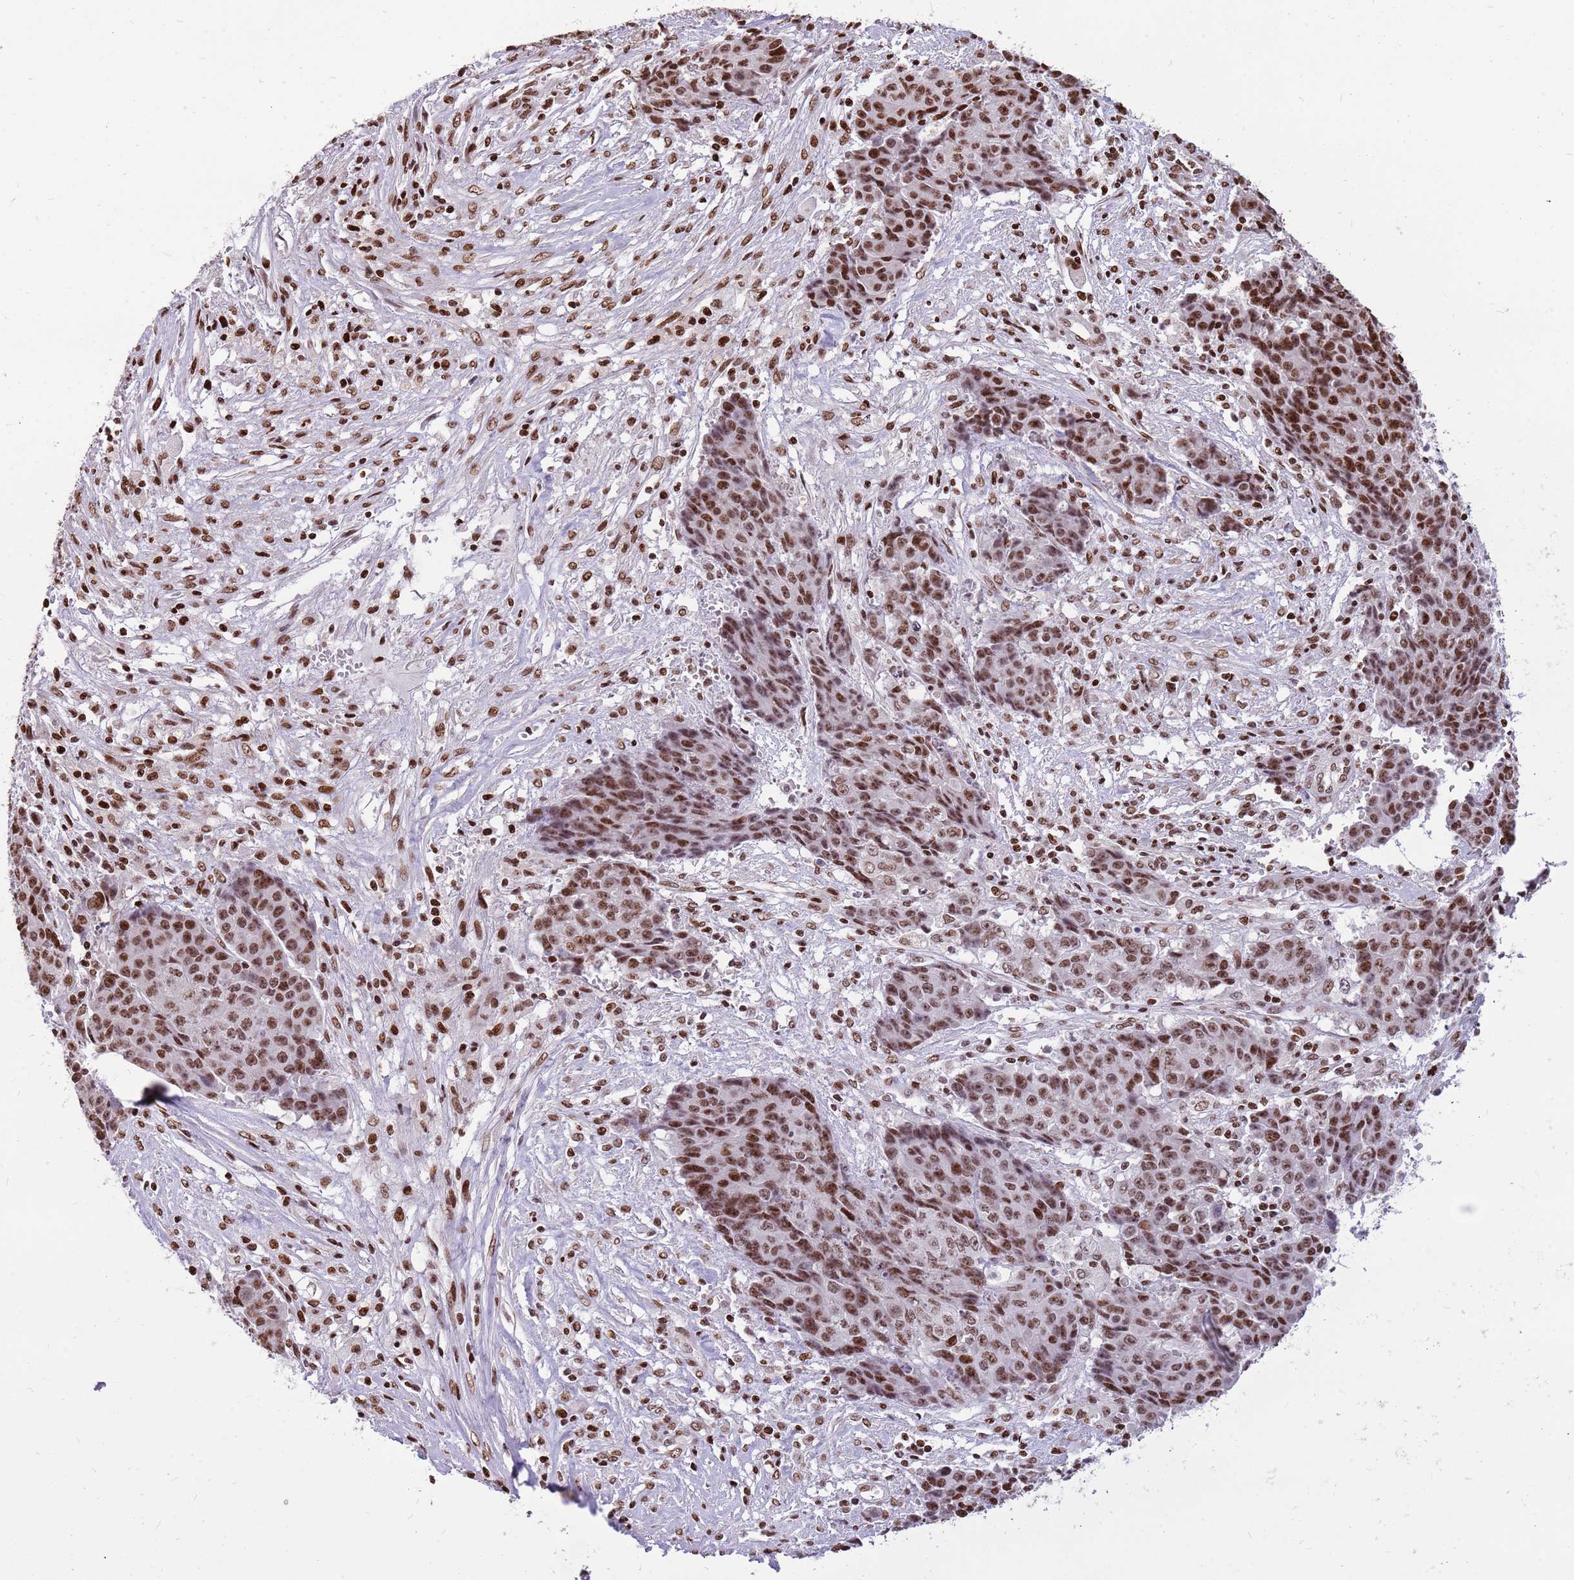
{"staining": {"intensity": "moderate", "quantity": ">75%", "location": "nuclear"}, "tissue": "ovarian cancer", "cell_type": "Tumor cells", "image_type": "cancer", "snomed": [{"axis": "morphology", "description": "Carcinoma, endometroid"}, {"axis": "topography", "description": "Ovary"}], "caption": "A high-resolution histopathology image shows immunohistochemistry (IHC) staining of ovarian cancer (endometroid carcinoma), which reveals moderate nuclear expression in about >75% of tumor cells. Immunohistochemistry (ihc) stains the protein in brown and the nuclei are stained blue.", "gene": "WASHC4", "patient": {"sex": "female", "age": 42}}